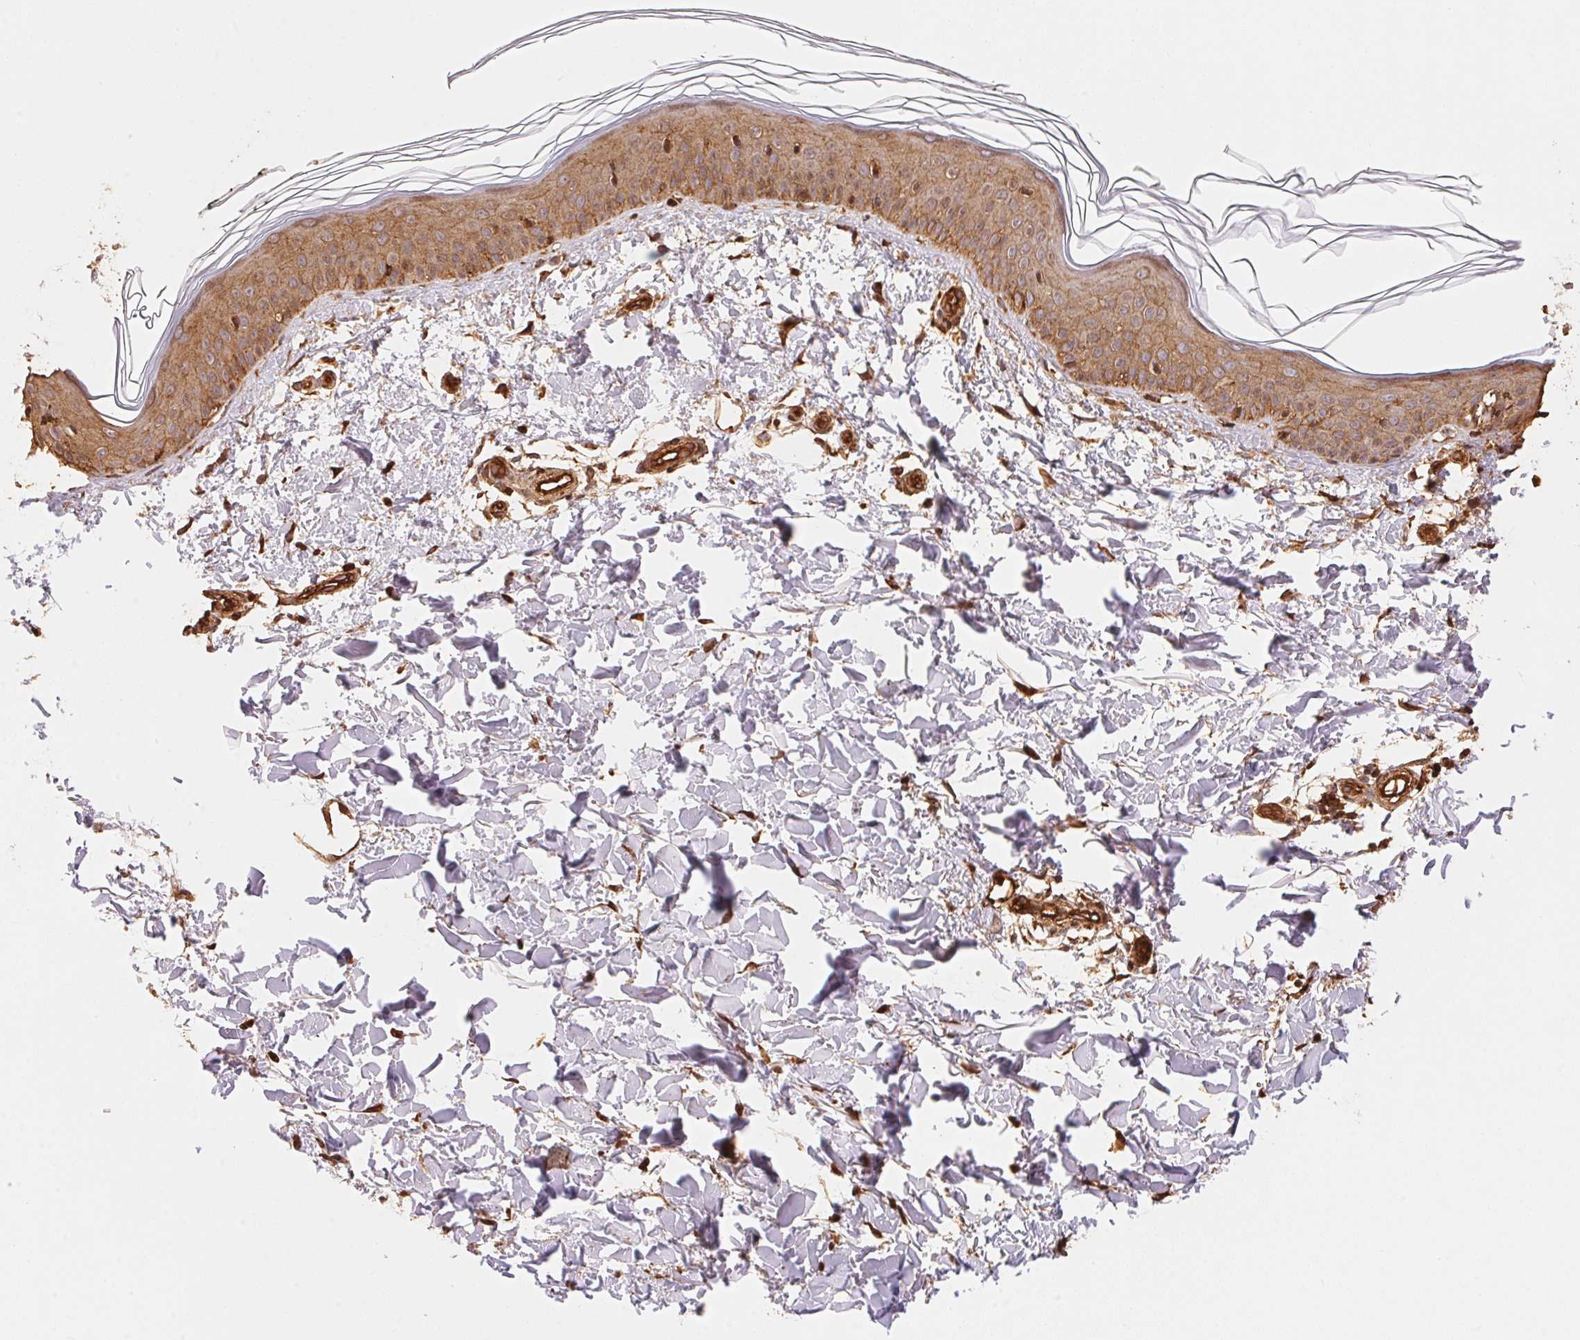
{"staining": {"intensity": "moderate", "quantity": ">75%", "location": "cytoplasmic/membranous"}, "tissue": "skin", "cell_type": "Fibroblasts", "image_type": "normal", "snomed": [{"axis": "morphology", "description": "Normal tissue, NOS"}, {"axis": "topography", "description": "Skin"}], "caption": "Human skin stained with a brown dye exhibits moderate cytoplasmic/membranous positive expression in approximately >75% of fibroblasts.", "gene": "FRAS1", "patient": {"sex": "female", "age": 62}}